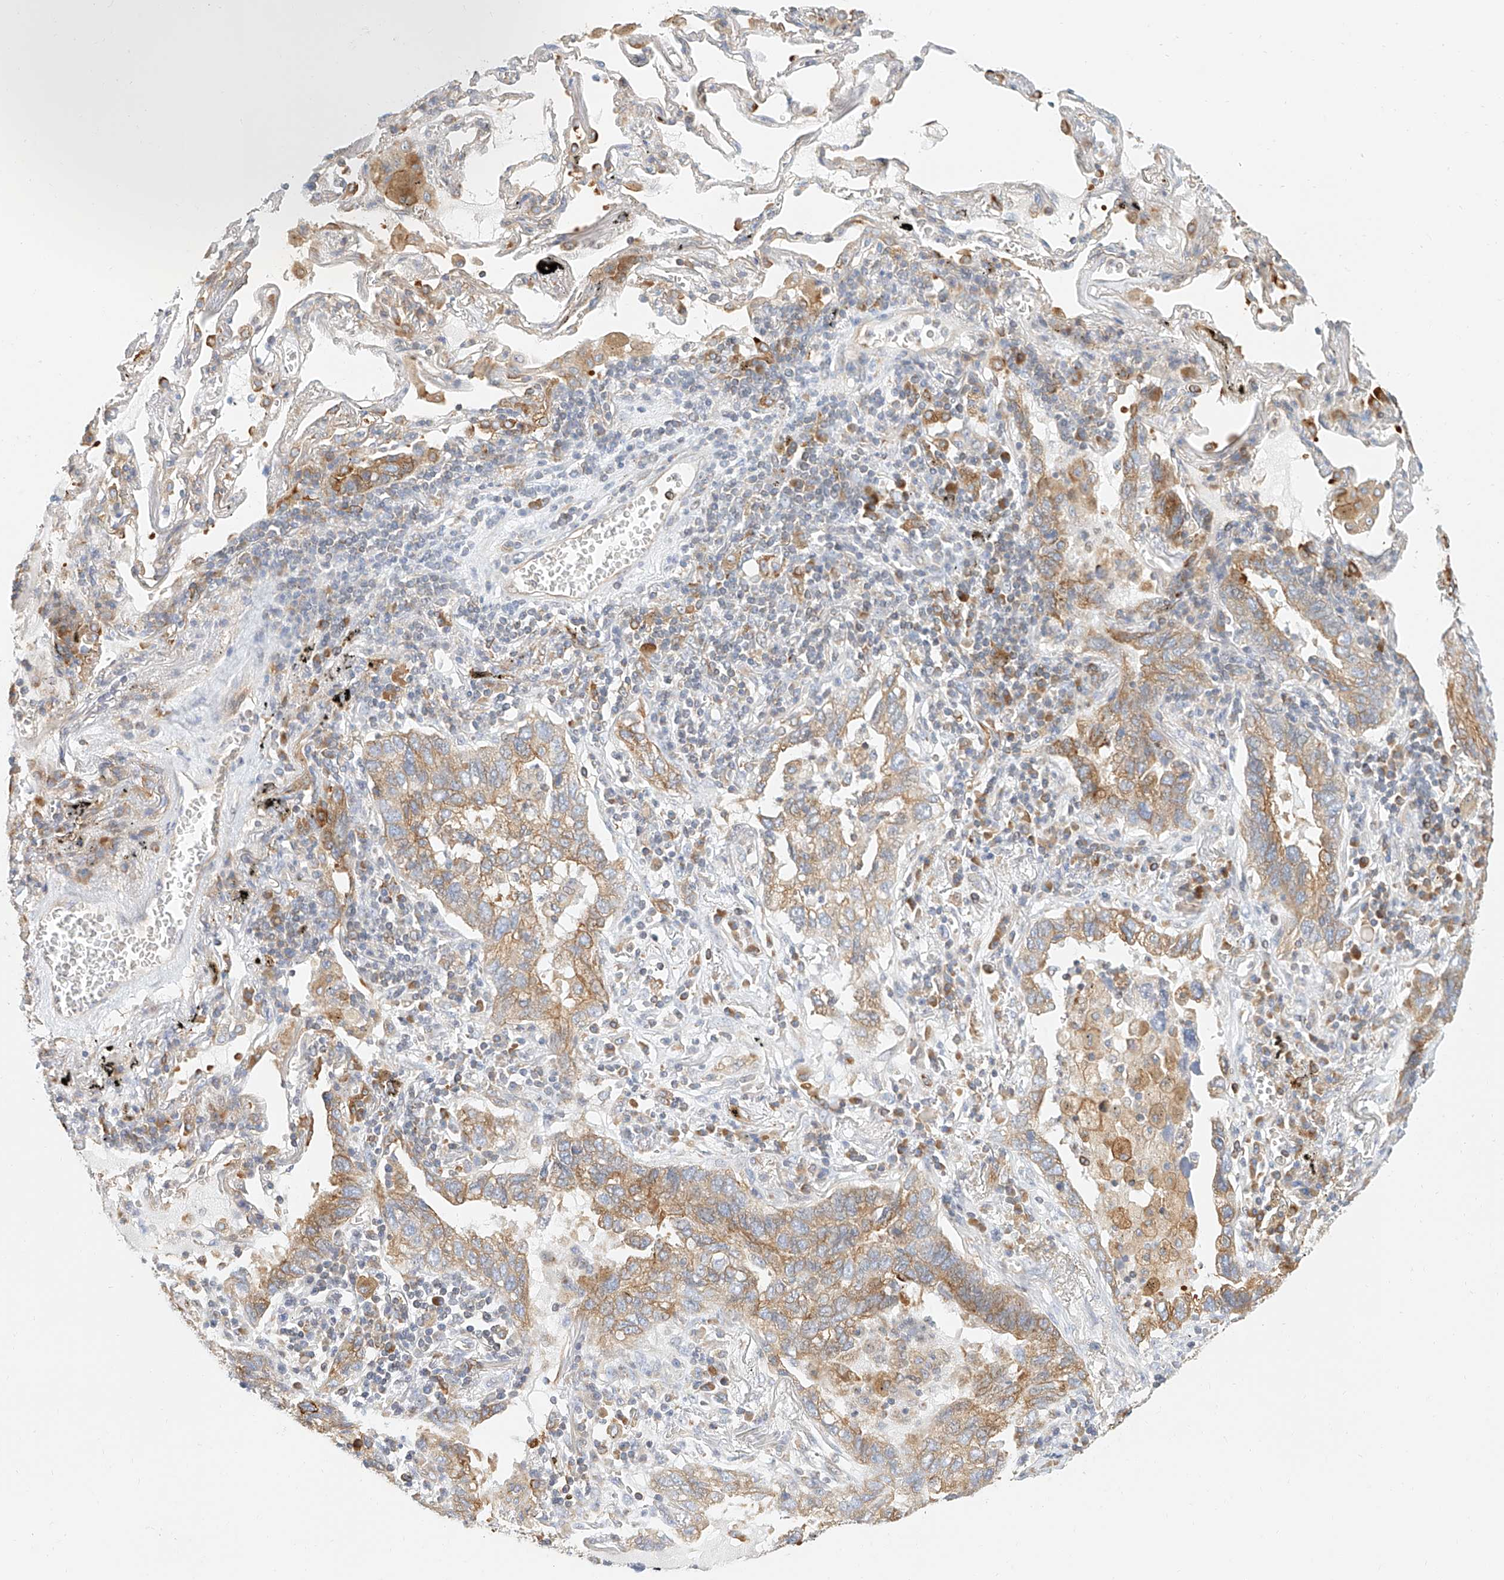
{"staining": {"intensity": "moderate", "quantity": ">75%", "location": "cytoplasmic/membranous"}, "tissue": "lung cancer", "cell_type": "Tumor cells", "image_type": "cancer", "snomed": [{"axis": "morphology", "description": "Adenocarcinoma, NOS"}, {"axis": "topography", "description": "Lung"}], "caption": "This photomicrograph displays immunohistochemistry staining of human adenocarcinoma (lung), with medium moderate cytoplasmic/membranous expression in approximately >75% of tumor cells.", "gene": "DHRS7", "patient": {"sex": "male", "age": 65}}